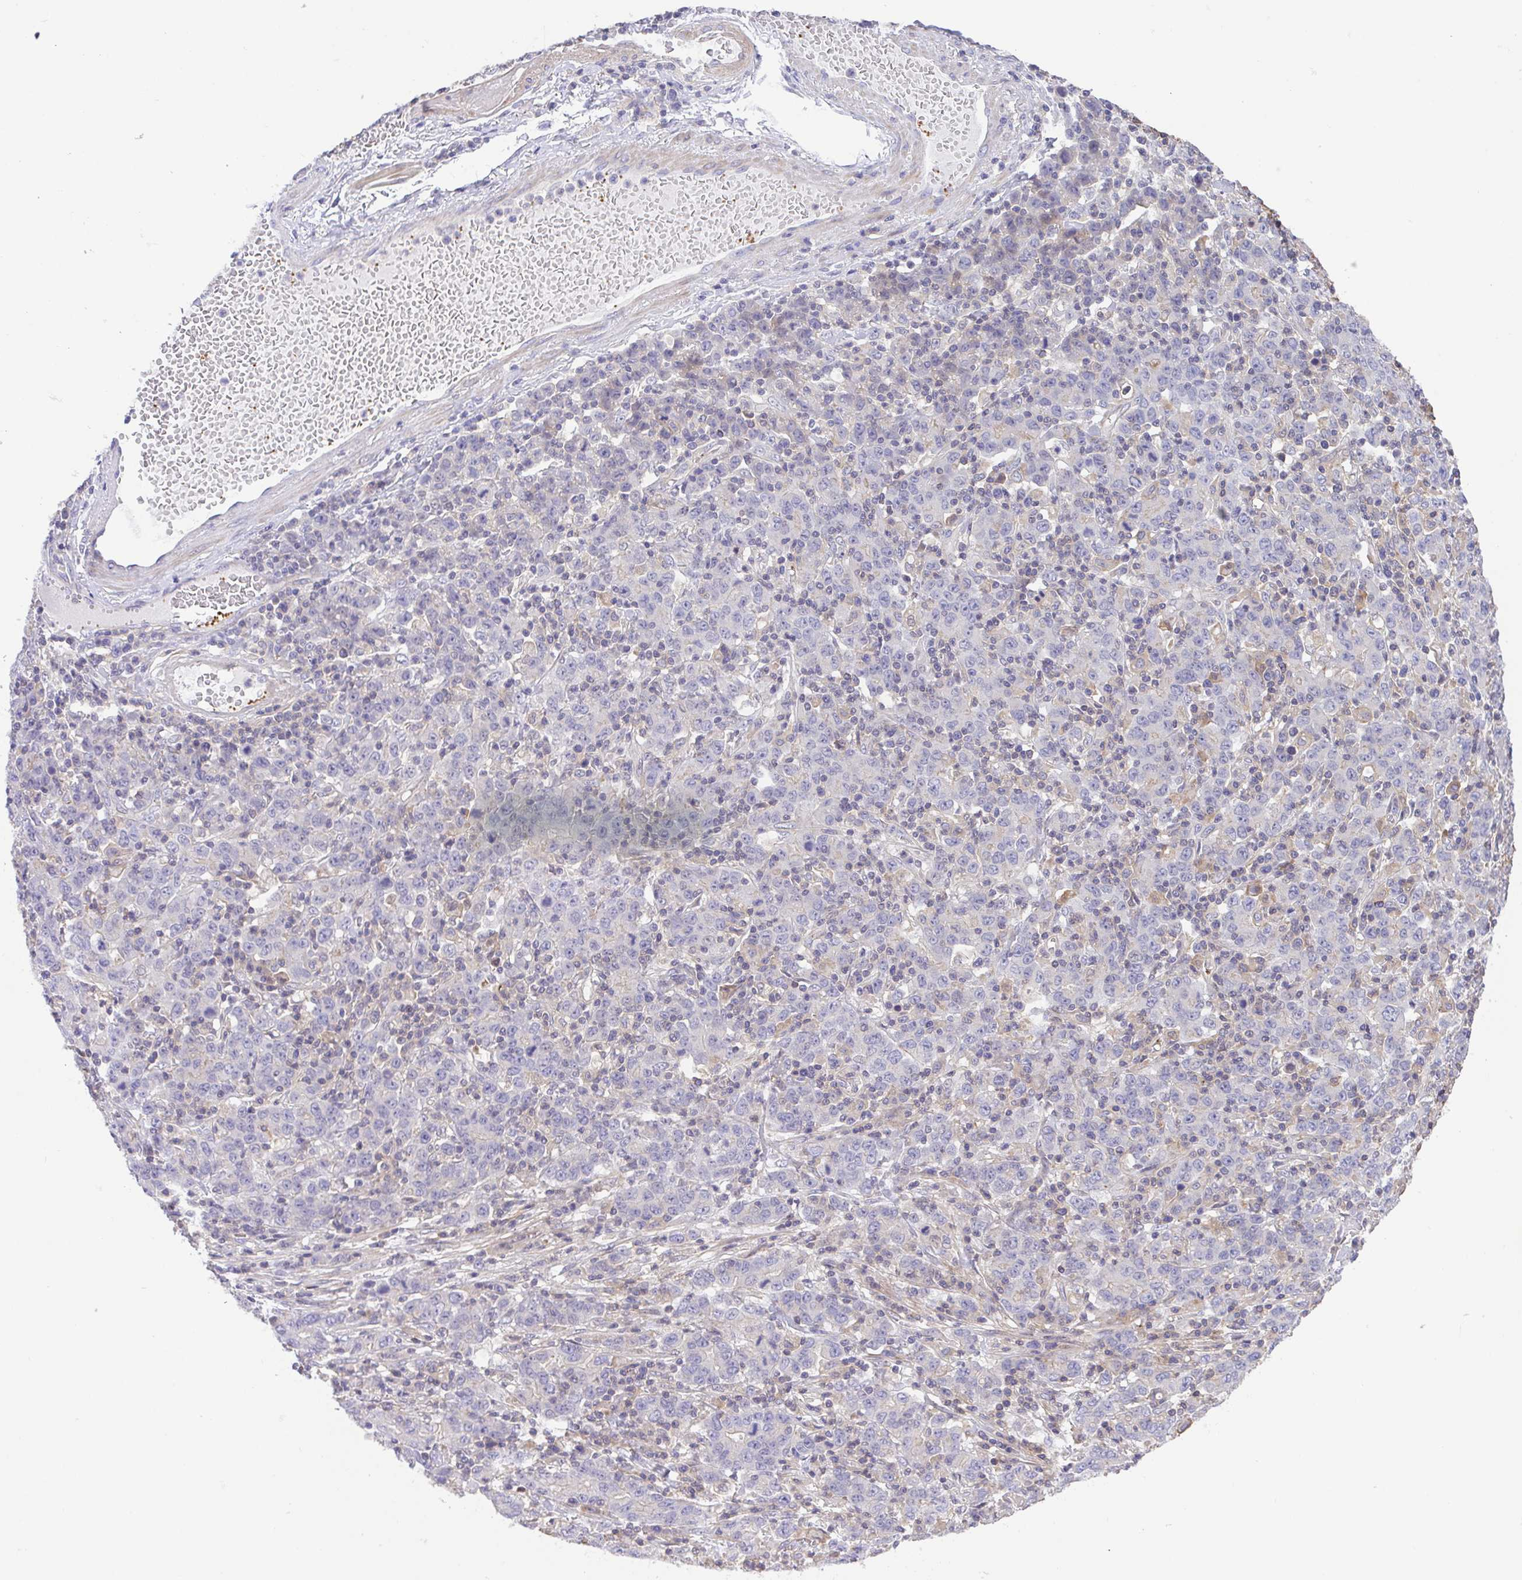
{"staining": {"intensity": "negative", "quantity": "none", "location": "none"}, "tissue": "stomach cancer", "cell_type": "Tumor cells", "image_type": "cancer", "snomed": [{"axis": "morphology", "description": "Adenocarcinoma, NOS"}, {"axis": "topography", "description": "Stomach, upper"}], "caption": "Protein analysis of stomach adenocarcinoma displays no significant expression in tumor cells.", "gene": "PRR14L", "patient": {"sex": "male", "age": 69}}